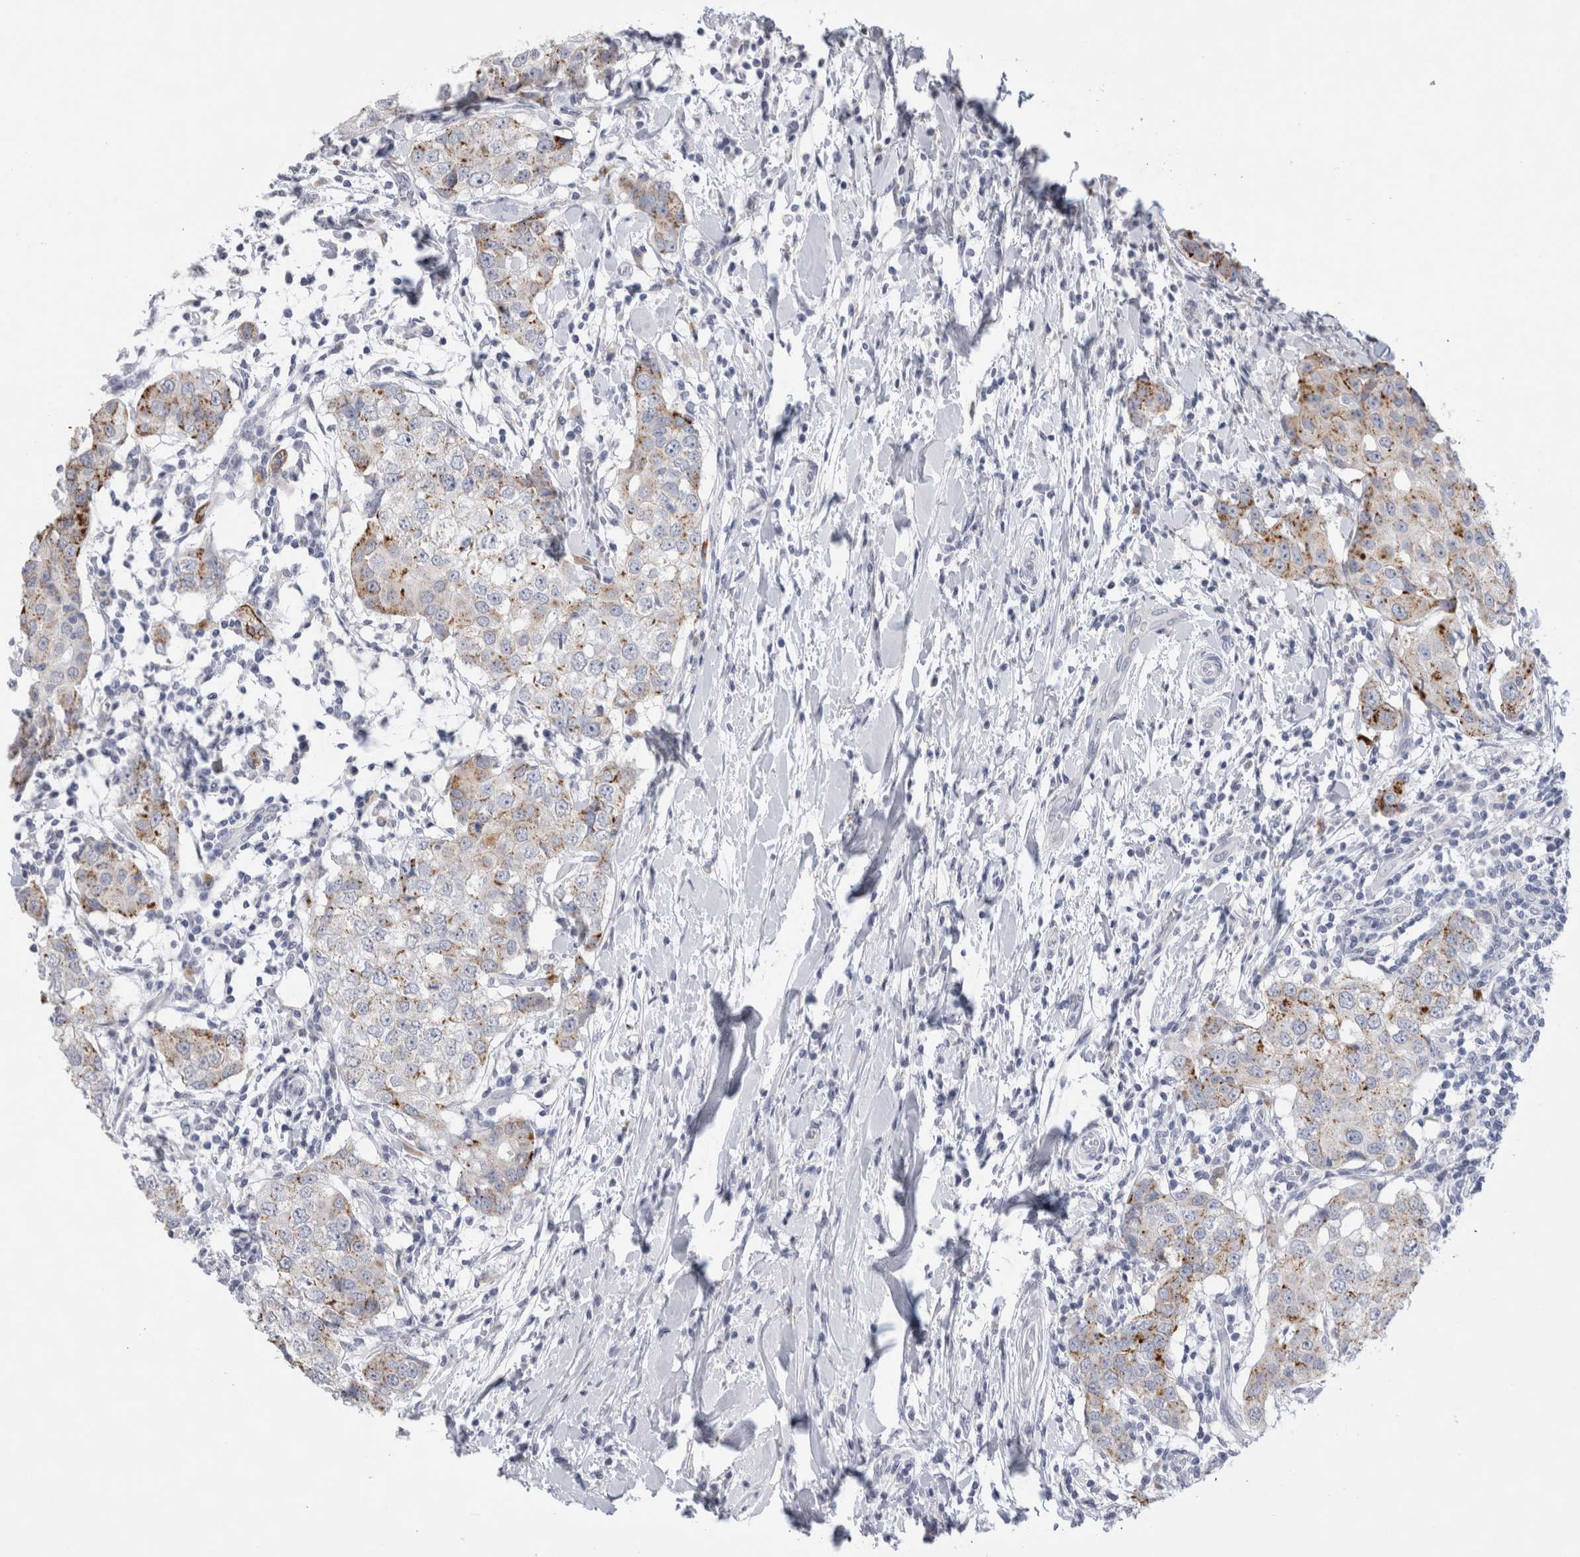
{"staining": {"intensity": "moderate", "quantity": "<25%", "location": "cytoplasmic/membranous"}, "tissue": "breast cancer", "cell_type": "Tumor cells", "image_type": "cancer", "snomed": [{"axis": "morphology", "description": "Duct carcinoma"}, {"axis": "topography", "description": "Breast"}], "caption": "Immunohistochemical staining of intraductal carcinoma (breast) demonstrates low levels of moderate cytoplasmic/membranous protein positivity in about <25% of tumor cells.", "gene": "GAA", "patient": {"sex": "female", "age": 27}}